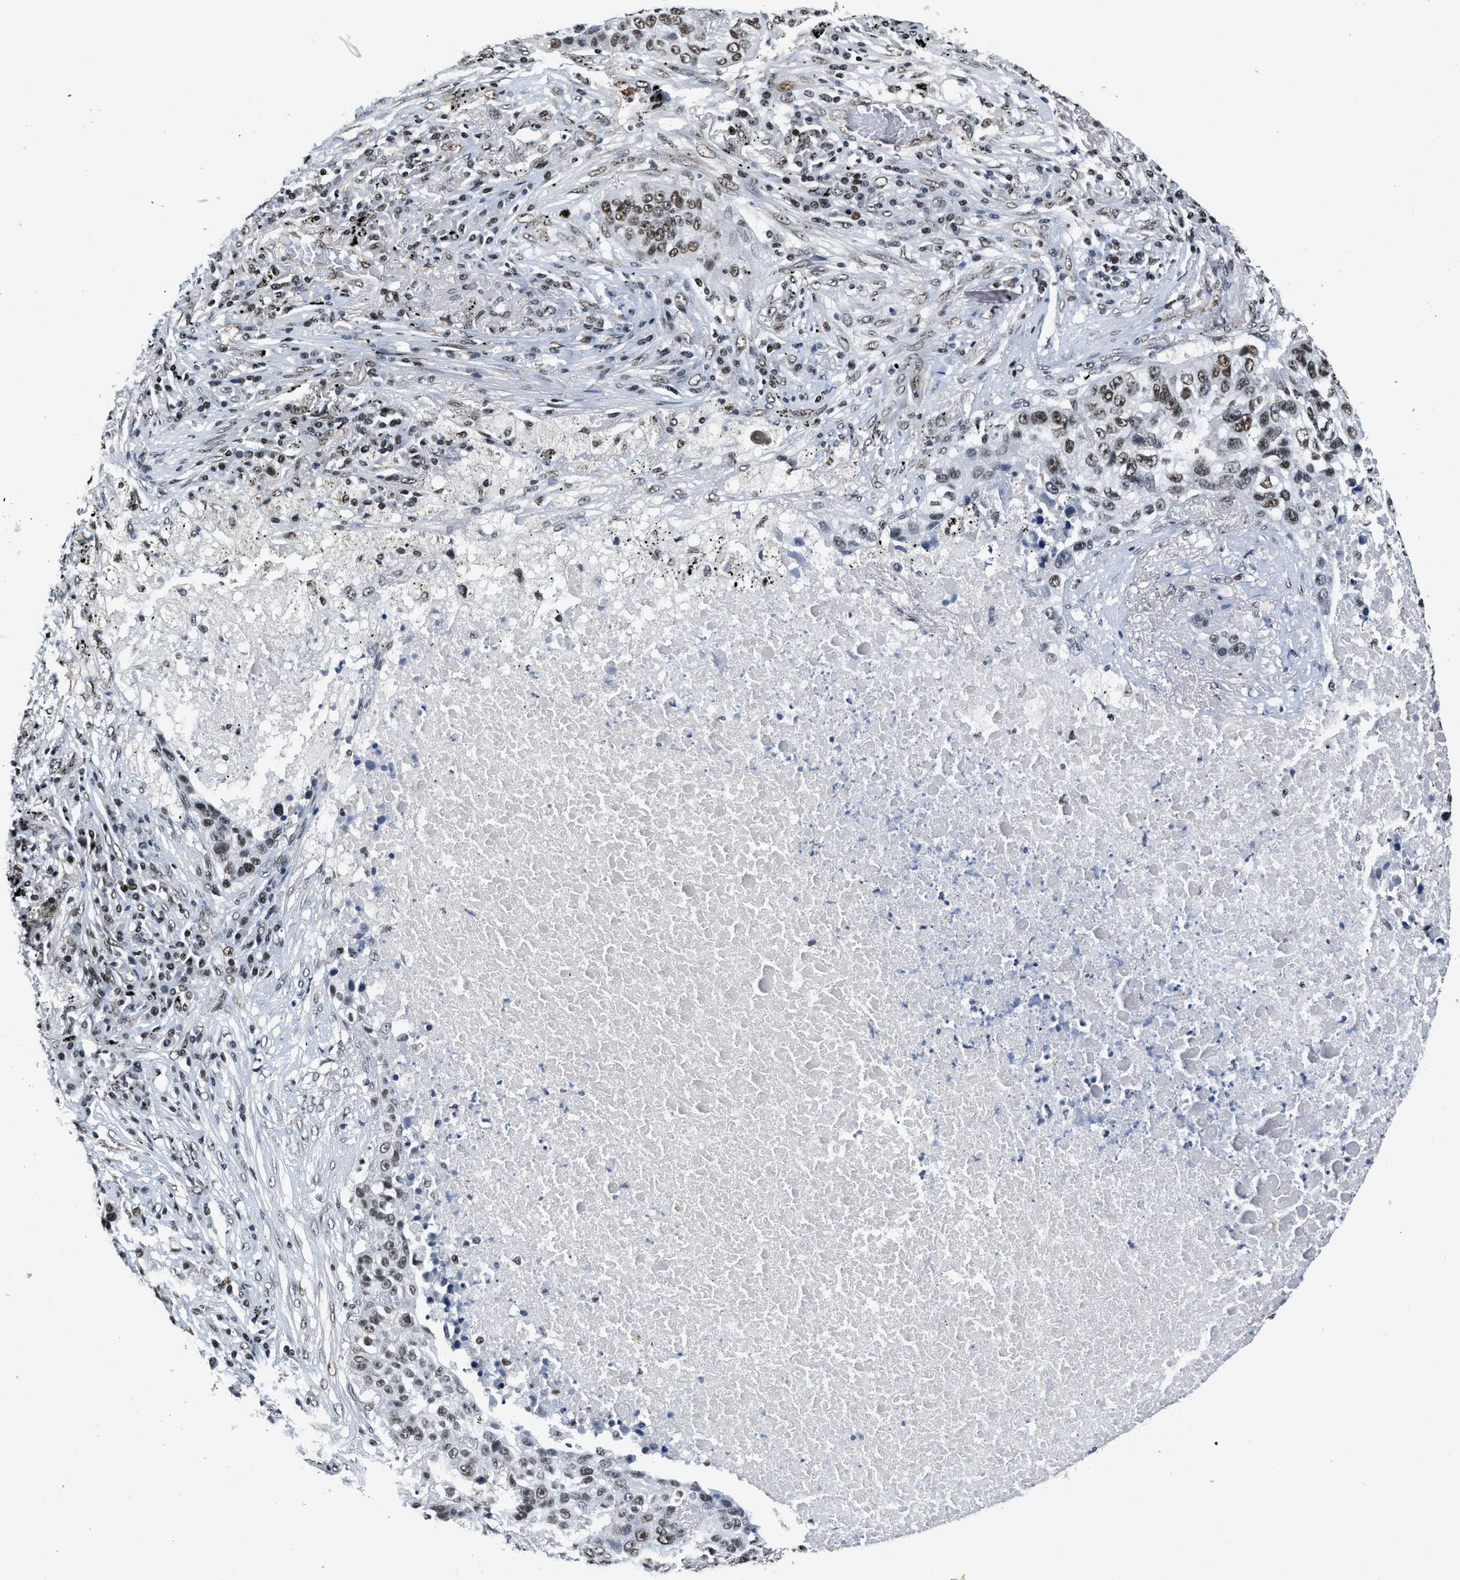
{"staining": {"intensity": "moderate", "quantity": ">75%", "location": "nuclear"}, "tissue": "lung cancer", "cell_type": "Tumor cells", "image_type": "cancer", "snomed": [{"axis": "morphology", "description": "Squamous cell carcinoma, NOS"}, {"axis": "topography", "description": "Lung"}], "caption": "This is a photomicrograph of immunohistochemistry staining of lung cancer (squamous cell carcinoma), which shows moderate positivity in the nuclear of tumor cells.", "gene": "CCNE1", "patient": {"sex": "male", "age": 57}}